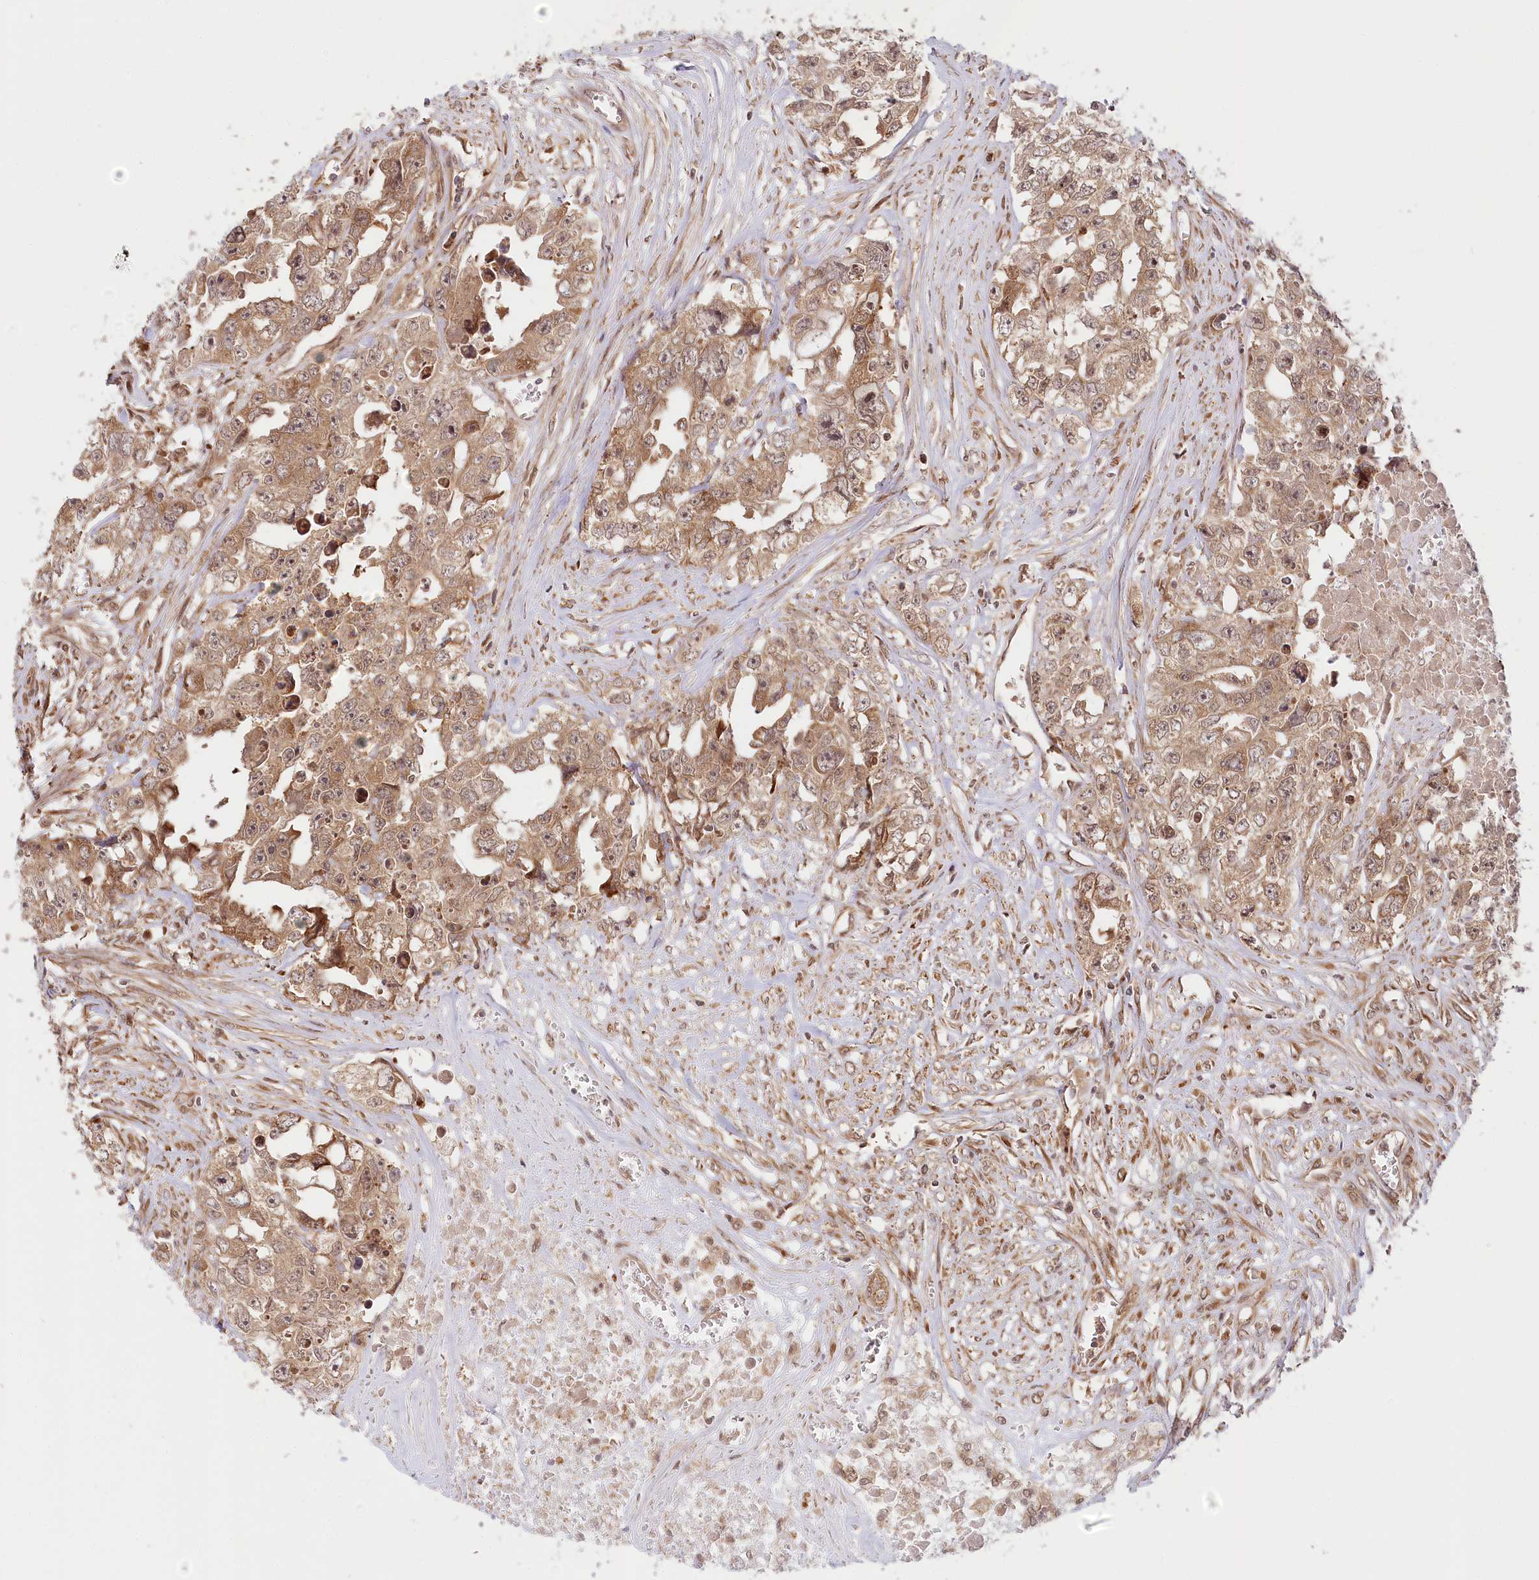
{"staining": {"intensity": "moderate", "quantity": ">75%", "location": "cytoplasmic/membranous,nuclear"}, "tissue": "testis cancer", "cell_type": "Tumor cells", "image_type": "cancer", "snomed": [{"axis": "morphology", "description": "Seminoma, NOS"}, {"axis": "morphology", "description": "Carcinoma, Embryonal, NOS"}, {"axis": "topography", "description": "Testis"}], "caption": "Seminoma (testis) stained with a protein marker displays moderate staining in tumor cells.", "gene": "CEP70", "patient": {"sex": "male", "age": 43}}